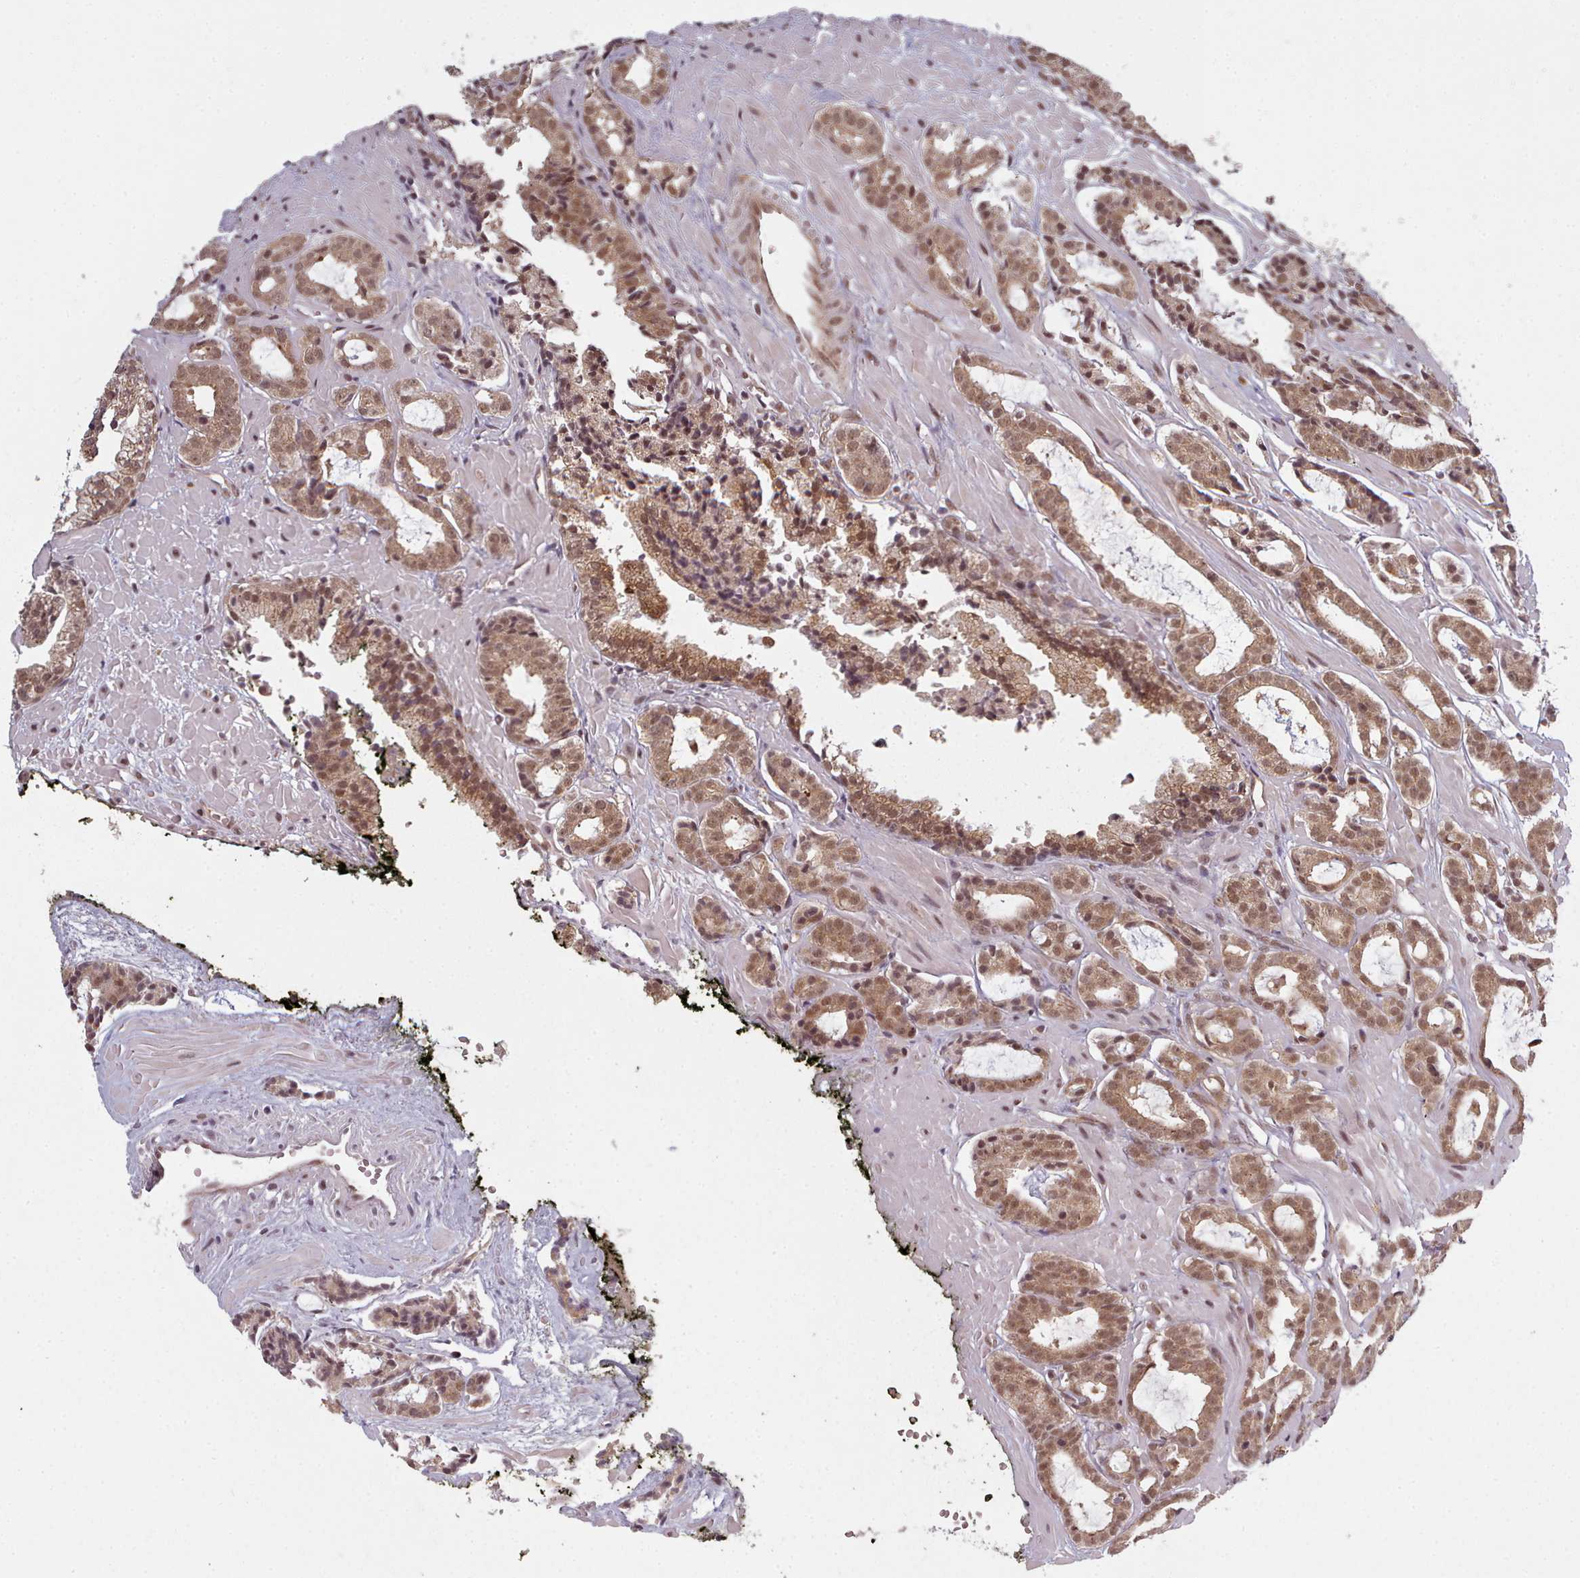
{"staining": {"intensity": "moderate", "quantity": ">75%", "location": "cytoplasmic/membranous,nuclear"}, "tissue": "prostate cancer", "cell_type": "Tumor cells", "image_type": "cancer", "snomed": [{"axis": "morphology", "description": "Adenocarcinoma, High grade"}, {"axis": "topography", "description": "Prostate"}], "caption": "Immunohistochemistry (IHC) of prostate cancer reveals medium levels of moderate cytoplasmic/membranous and nuclear positivity in approximately >75% of tumor cells. (Brightfield microscopy of DAB IHC at high magnification).", "gene": "DHX8", "patient": {"sex": "male", "age": 71}}